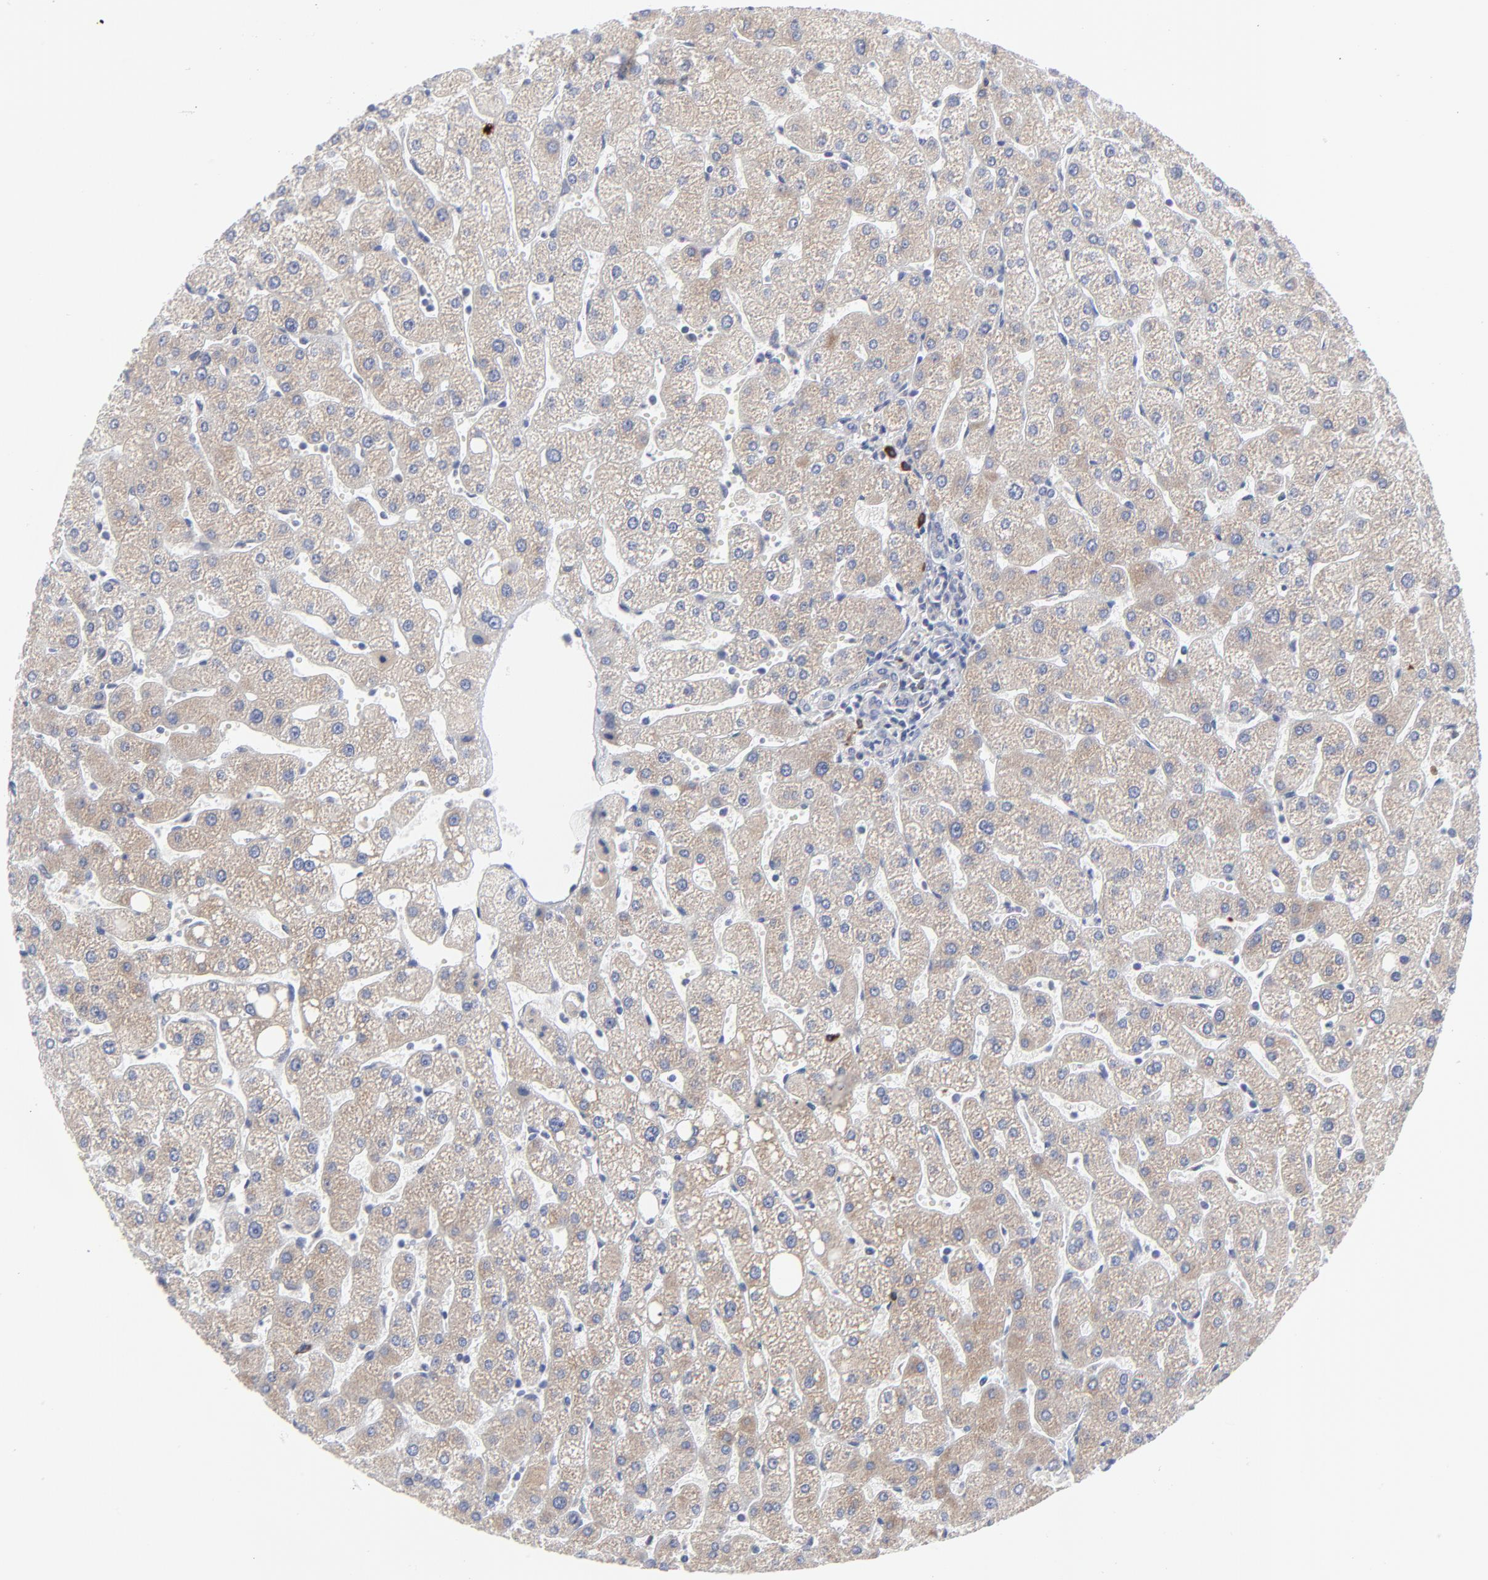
{"staining": {"intensity": "negative", "quantity": "none", "location": "none"}, "tissue": "liver", "cell_type": "Cholangiocytes", "image_type": "normal", "snomed": [{"axis": "morphology", "description": "Normal tissue, NOS"}, {"axis": "topography", "description": "Liver"}], "caption": "Normal liver was stained to show a protein in brown. There is no significant expression in cholangiocytes. (DAB (3,3'-diaminobenzidine) immunohistochemistry (IHC) with hematoxylin counter stain).", "gene": "TRIM22", "patient": {"sex": "male", "age": 67}}